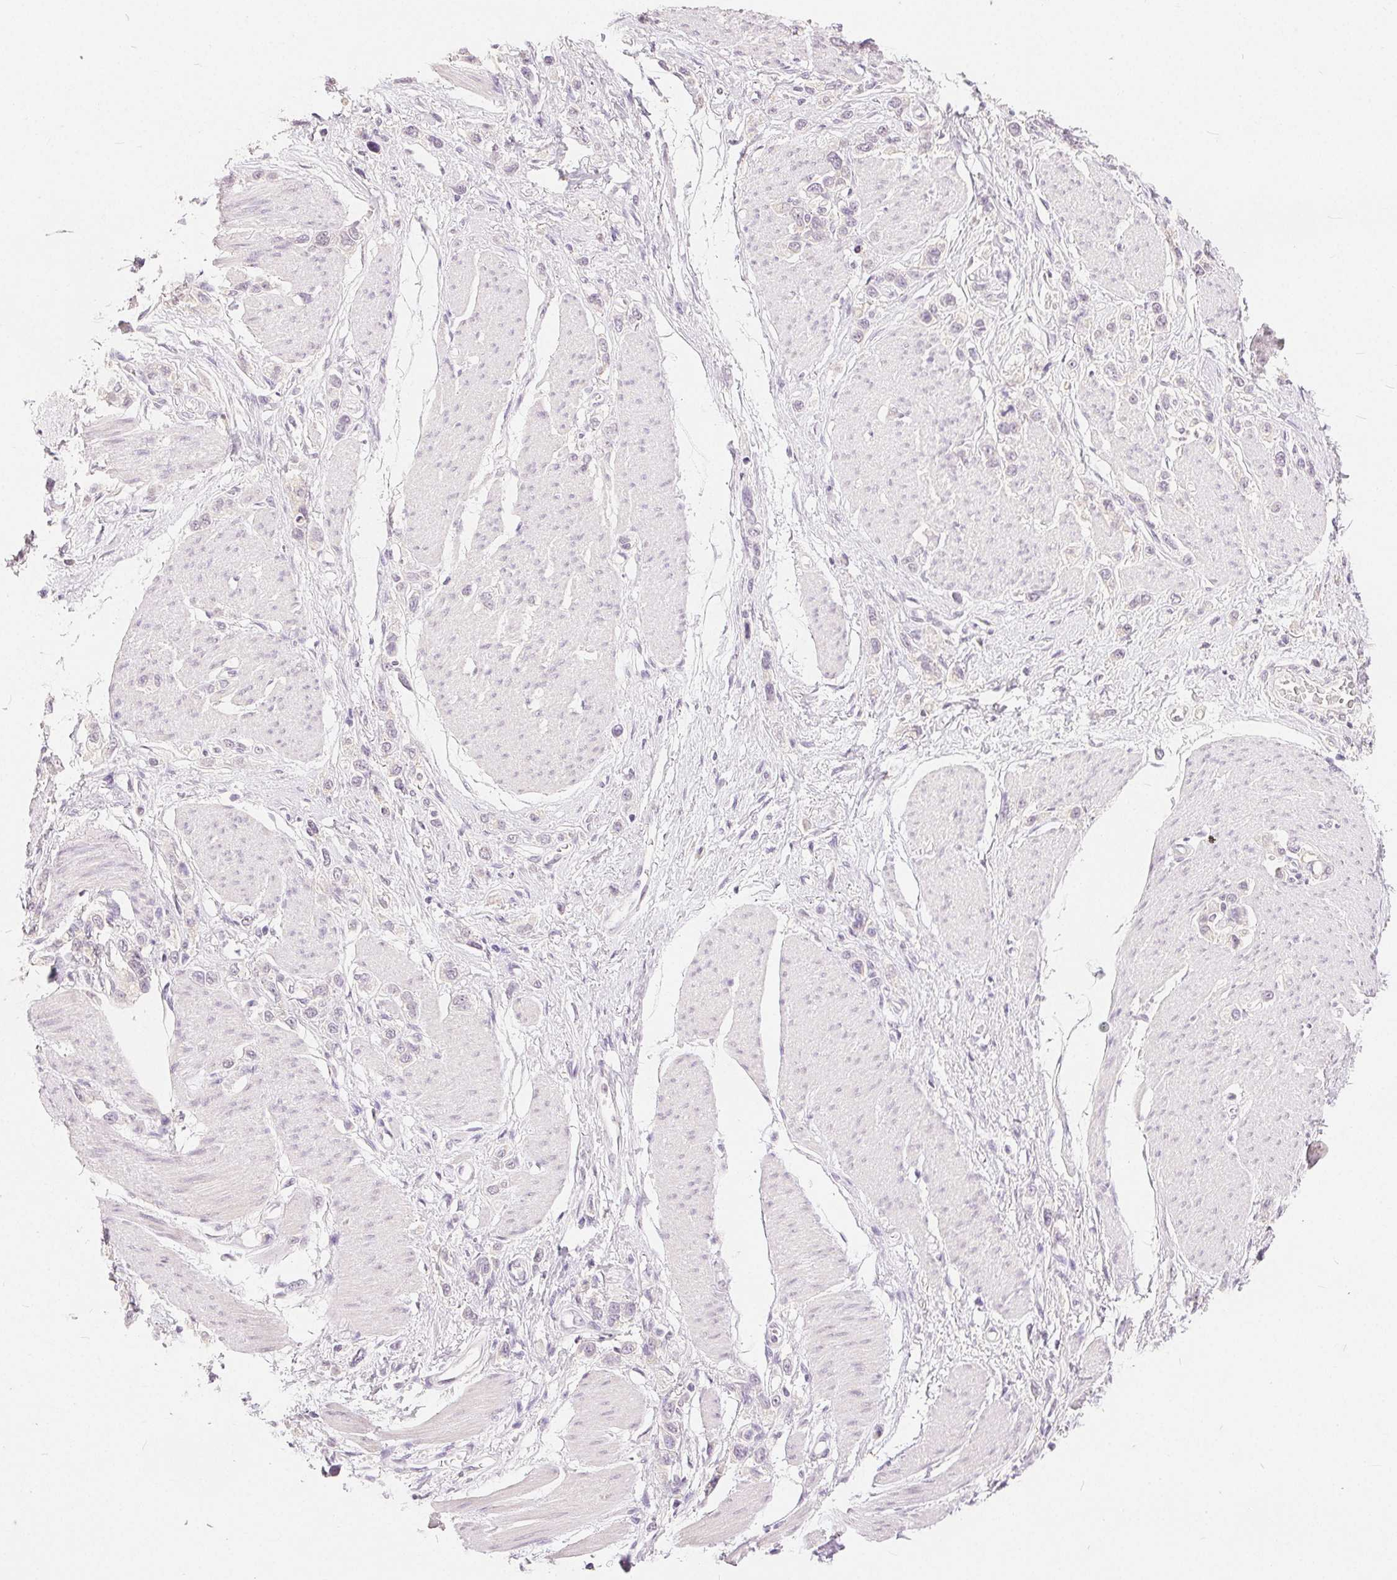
{"staining": {"intensity": "negative", "quantity": "none", "location": "none"}, "tissue": "stomach cancer", "cell_type": "Tumor cells", "image_type": "cancer", "snomed": [{"axis": "morphology", "description": "Adenocarcinoma, NOS"}, {"axis": "topography", "description": "Stomach"}], "caption": "An image of stomach adenocarcinoma stained for a protein displays no brown staining in tumor cells. The staining is performed using DAB brown chromogen with nuclei counter-stained in using hematoxylin.", "gene": "CA12", "patient": {"sex": "female", "age": 65}}